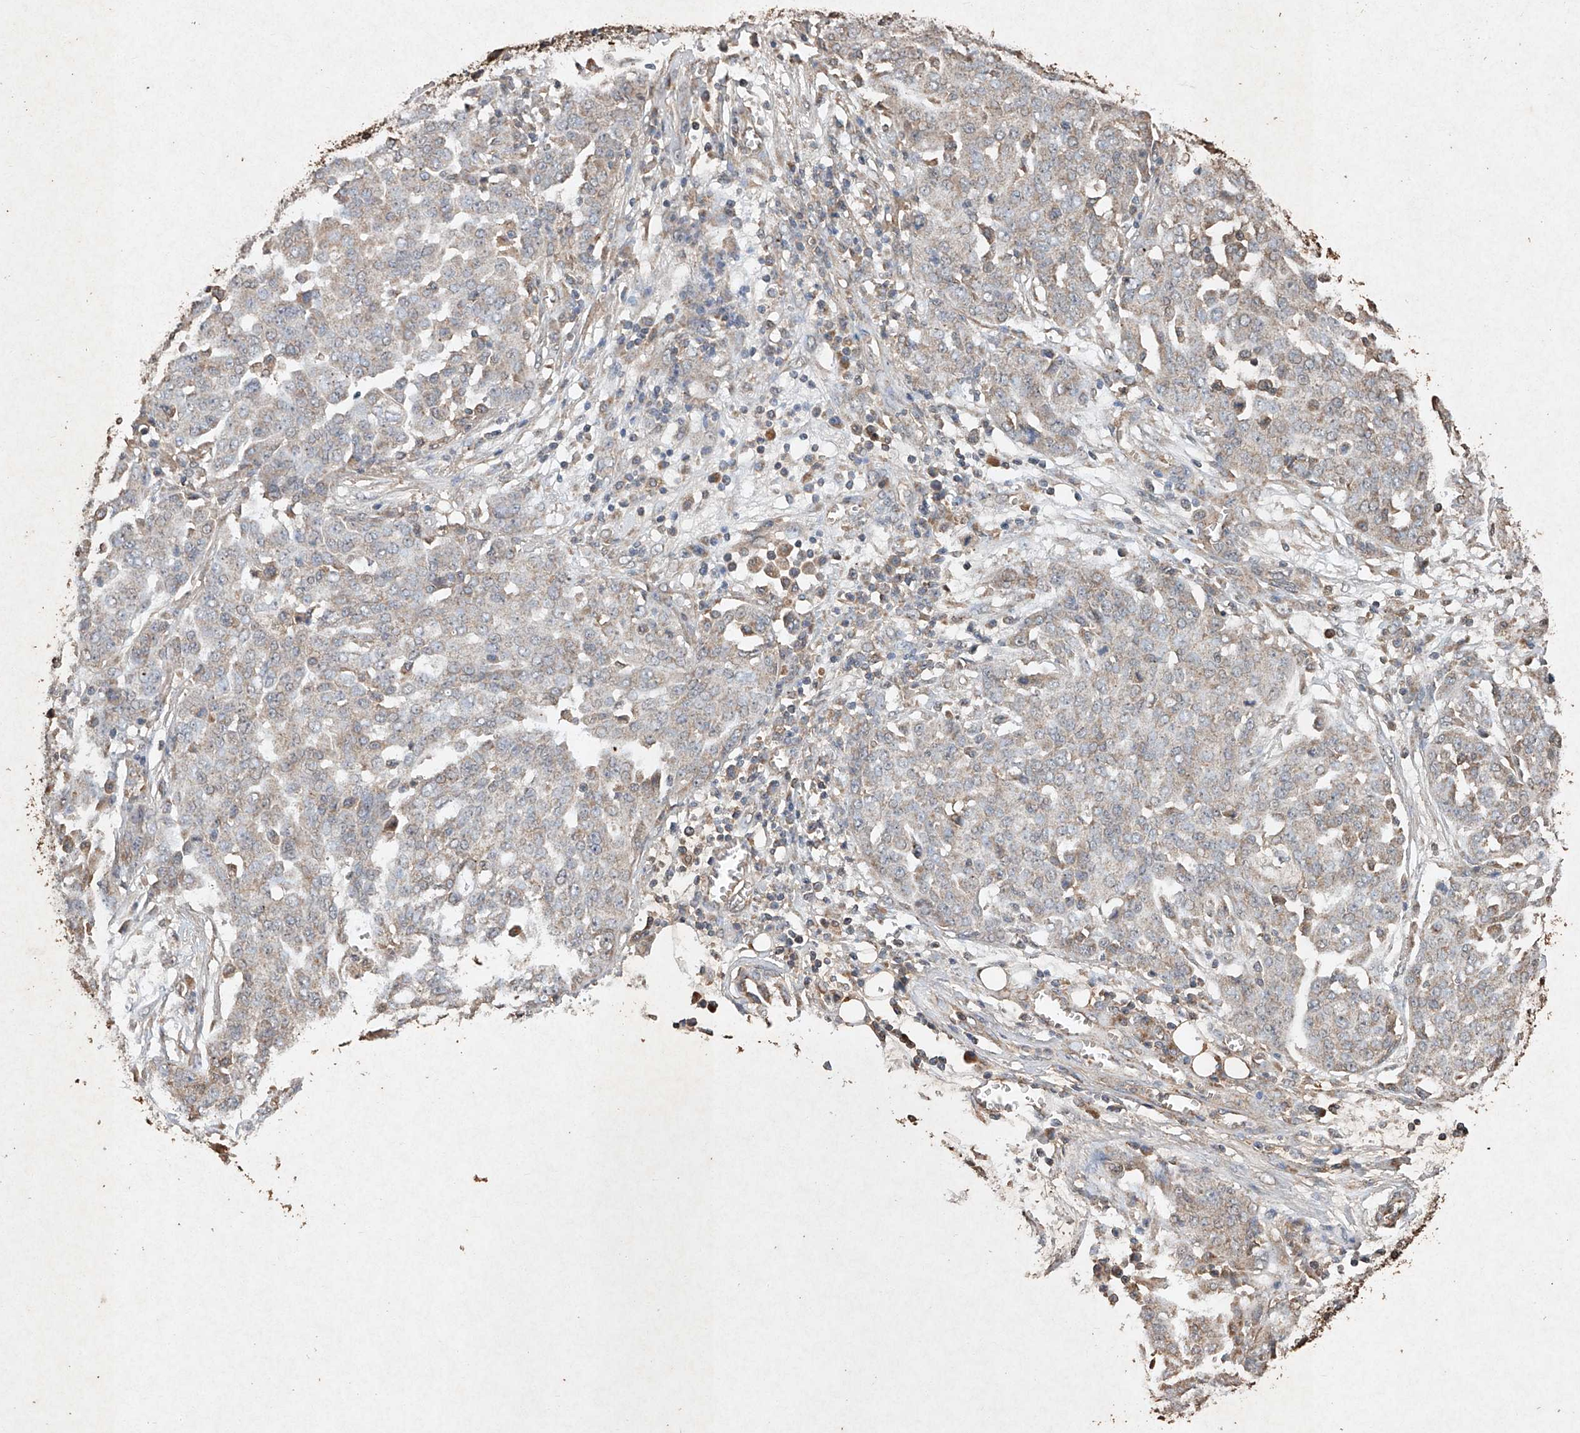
{"staining": {"intensity": "weak", "quantity": "<25%", "location": "cytoplasmic/membranous"}, "tissue": "ovarian cancer", "cell_type": "Tumor cells", "image_type": "cancer", "snomed": [{"axis": "morphology", "description": "Cystadenocarcinoma, serous, NOS"}, {"axis": "topography", "description": "Soft tissue"}, {"axis": "topography", "description": "Ovary"}], "caption": "High power microscopy histopathology image of an immunohistochemistry photomicrograph of serous cystadenocarcinoma (ovarian), revealing no significant staining in tumor cells.", "gene": "STK3", "patient": {"sex": "female", "age": 57}}